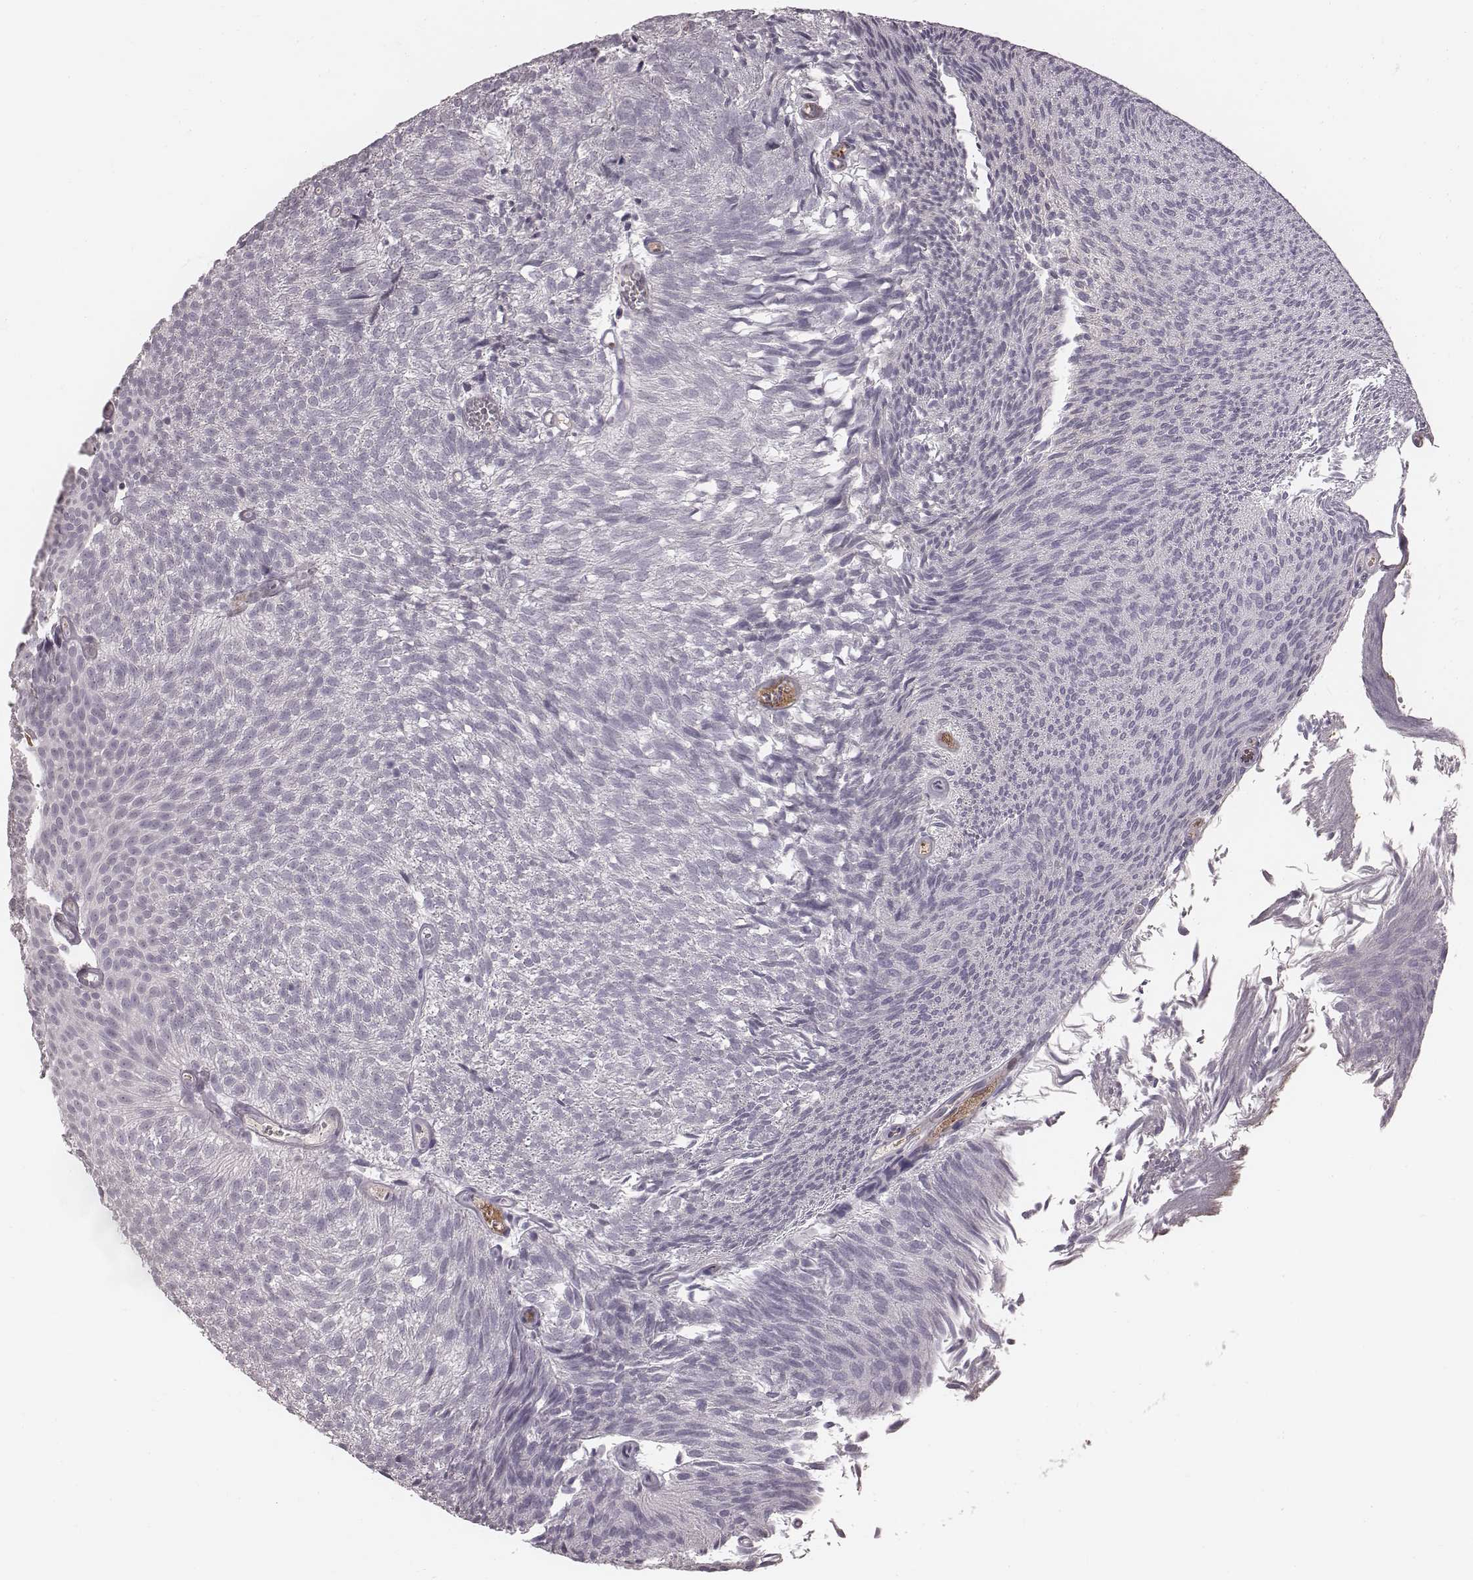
{"staining": {"intensity": "negative", "quantity": "none", "location": "none"}, "tissue": "urothelial cancer", "cell_type": "Tumor cells", "image_type": "cancer", "snomed": [{"axis": "morphology", "description": "Urothelial carcinoma, Low grade"}, {"axis": "topography", "description": "Urinary bladder"}], "caption": "This is an IHC photomicrograph of low-grade urothelial carcinoma. There is no positivity in tumor cells.", "gene": "CFTR", "patient": {"sex": "male", "age": 77}}